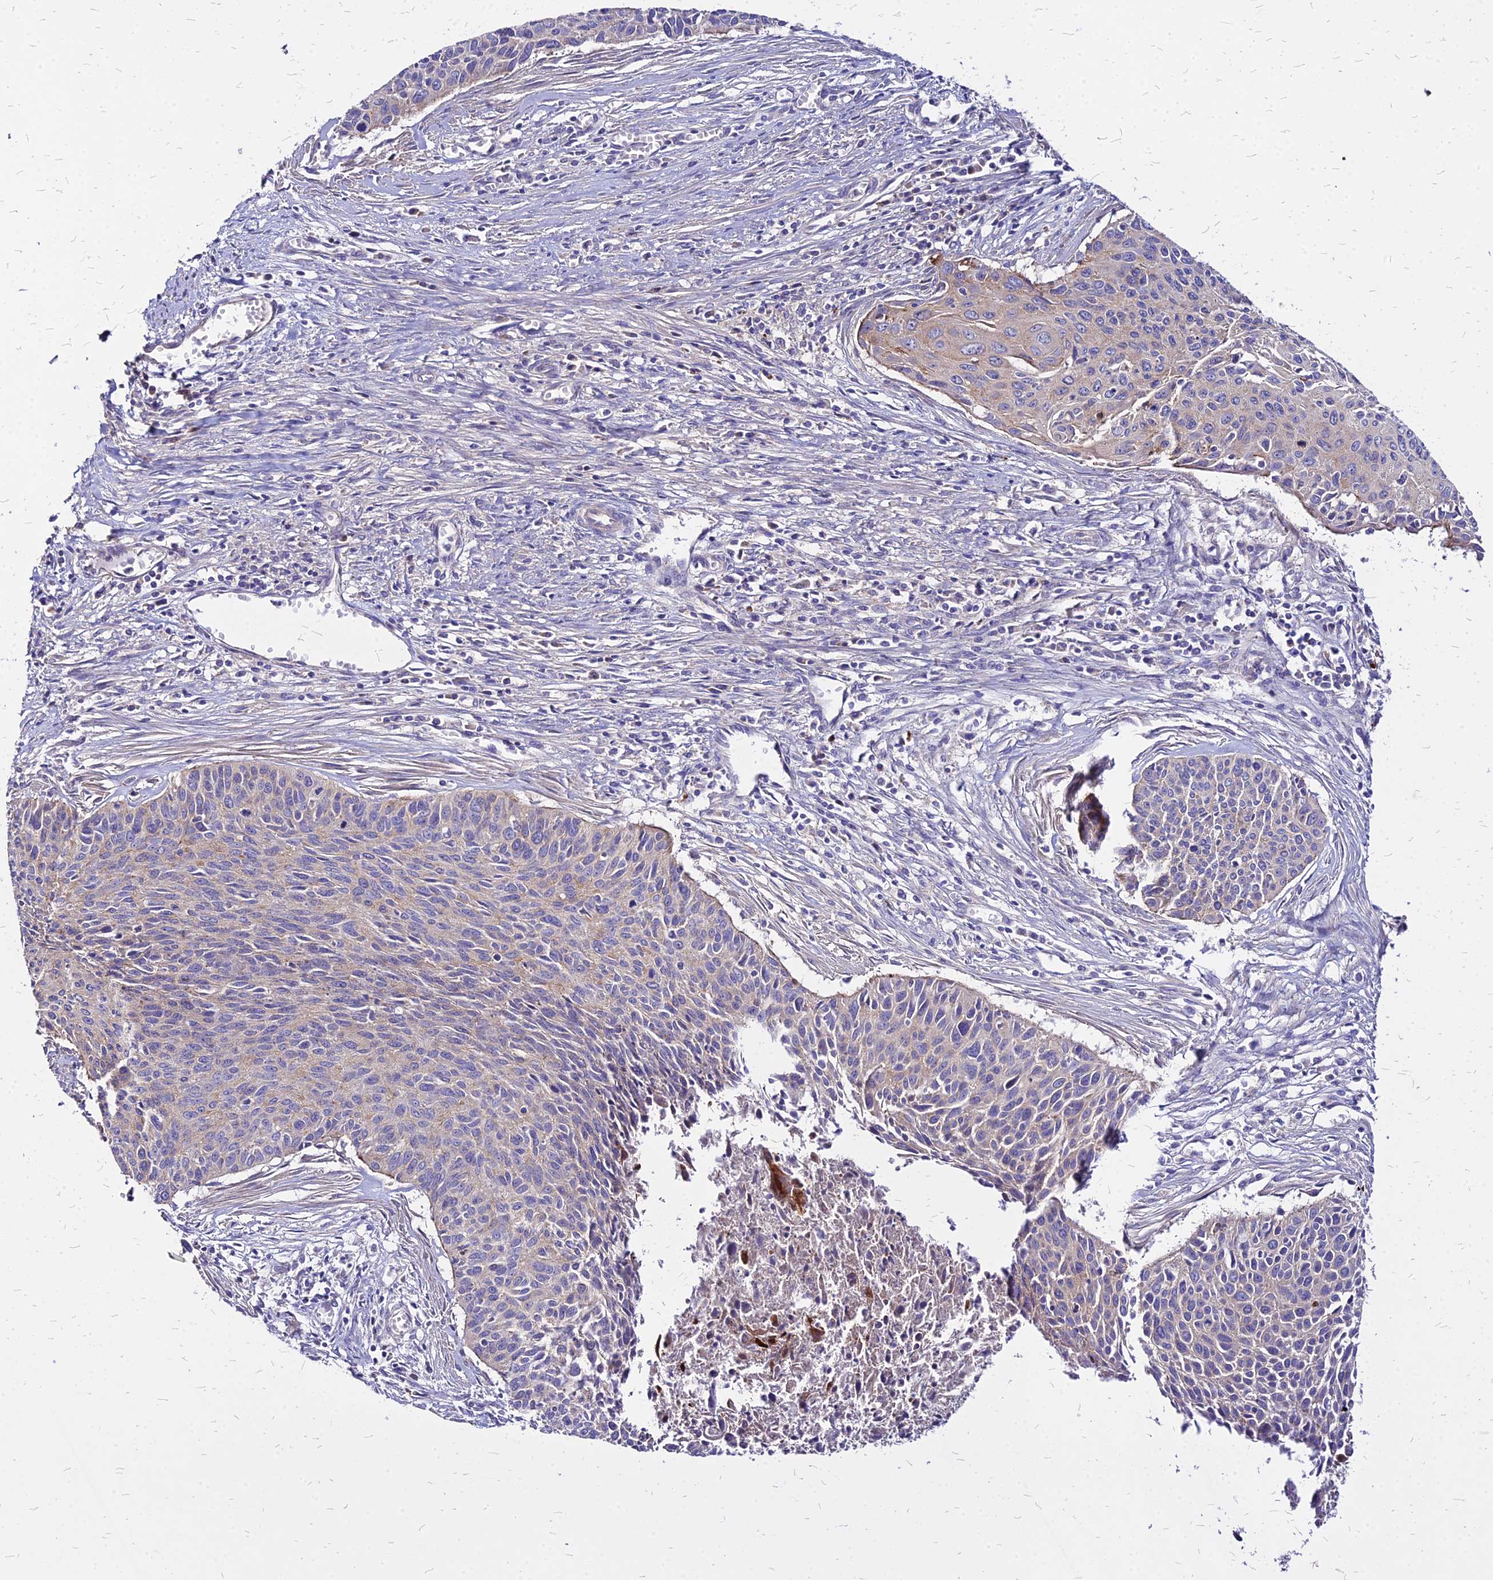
{"staining": {"intensity": "weak", "quantity": "25%-75%", "location": "cytoplasmic/membranous"}, "tissue": "cervical cancer", "cell_type": "Tumor cells", "image_type": "cancer", "snomed": [{"axis": "morphology", "description": "Squamous cell carcinoma, NOS"}, {"axis": "topography", "description": "Cervix"}], "caption": "This image demonstrates immunohistochemistry (IHC) staining of squamous cell carcinoma (cervical), with low weak cytoplasmic/membranous expression in about 25%-75% of tumor cells.", "gene": "COMMD10", "patient": {"sex": "female", "age": 55}}